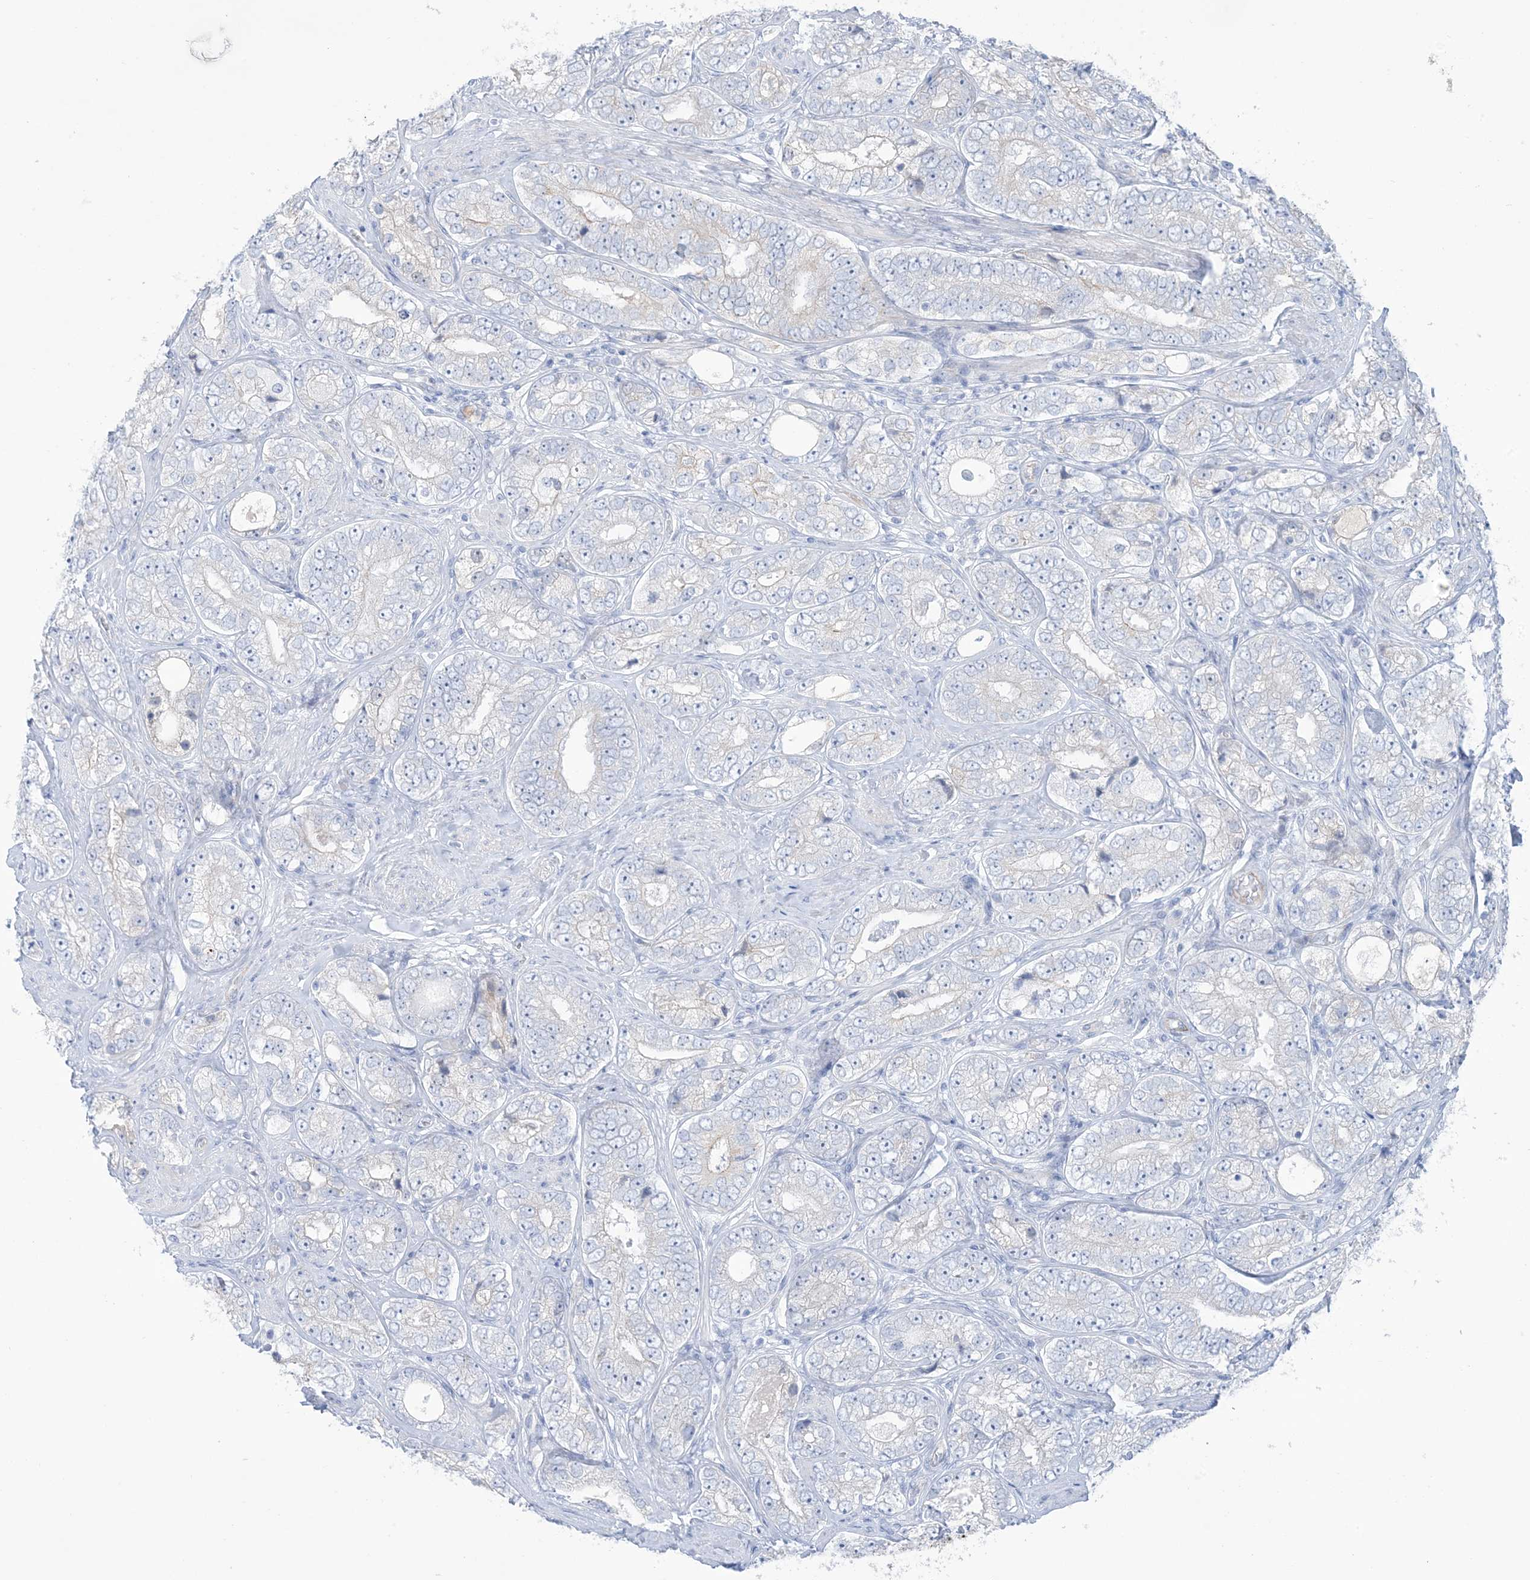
{"staining": {"intensity": "negative", "quantity": "none", "location": "none"}, "tissue": "prostate cancer", "cell_type": "Tumor cells", "image_type": "cancer", "snomed": [{"axis": "morphology", "description": "Adenocarcinoma, High grade"}, {"axis": "topography", "description": "Prostate"}], "caption": "Tumor cells show no significant protein positivity in adenocarcinoma (high-grade) (prostate).", "gene": "ATP11C", "patient": {"sex": "male", "age": 56}}